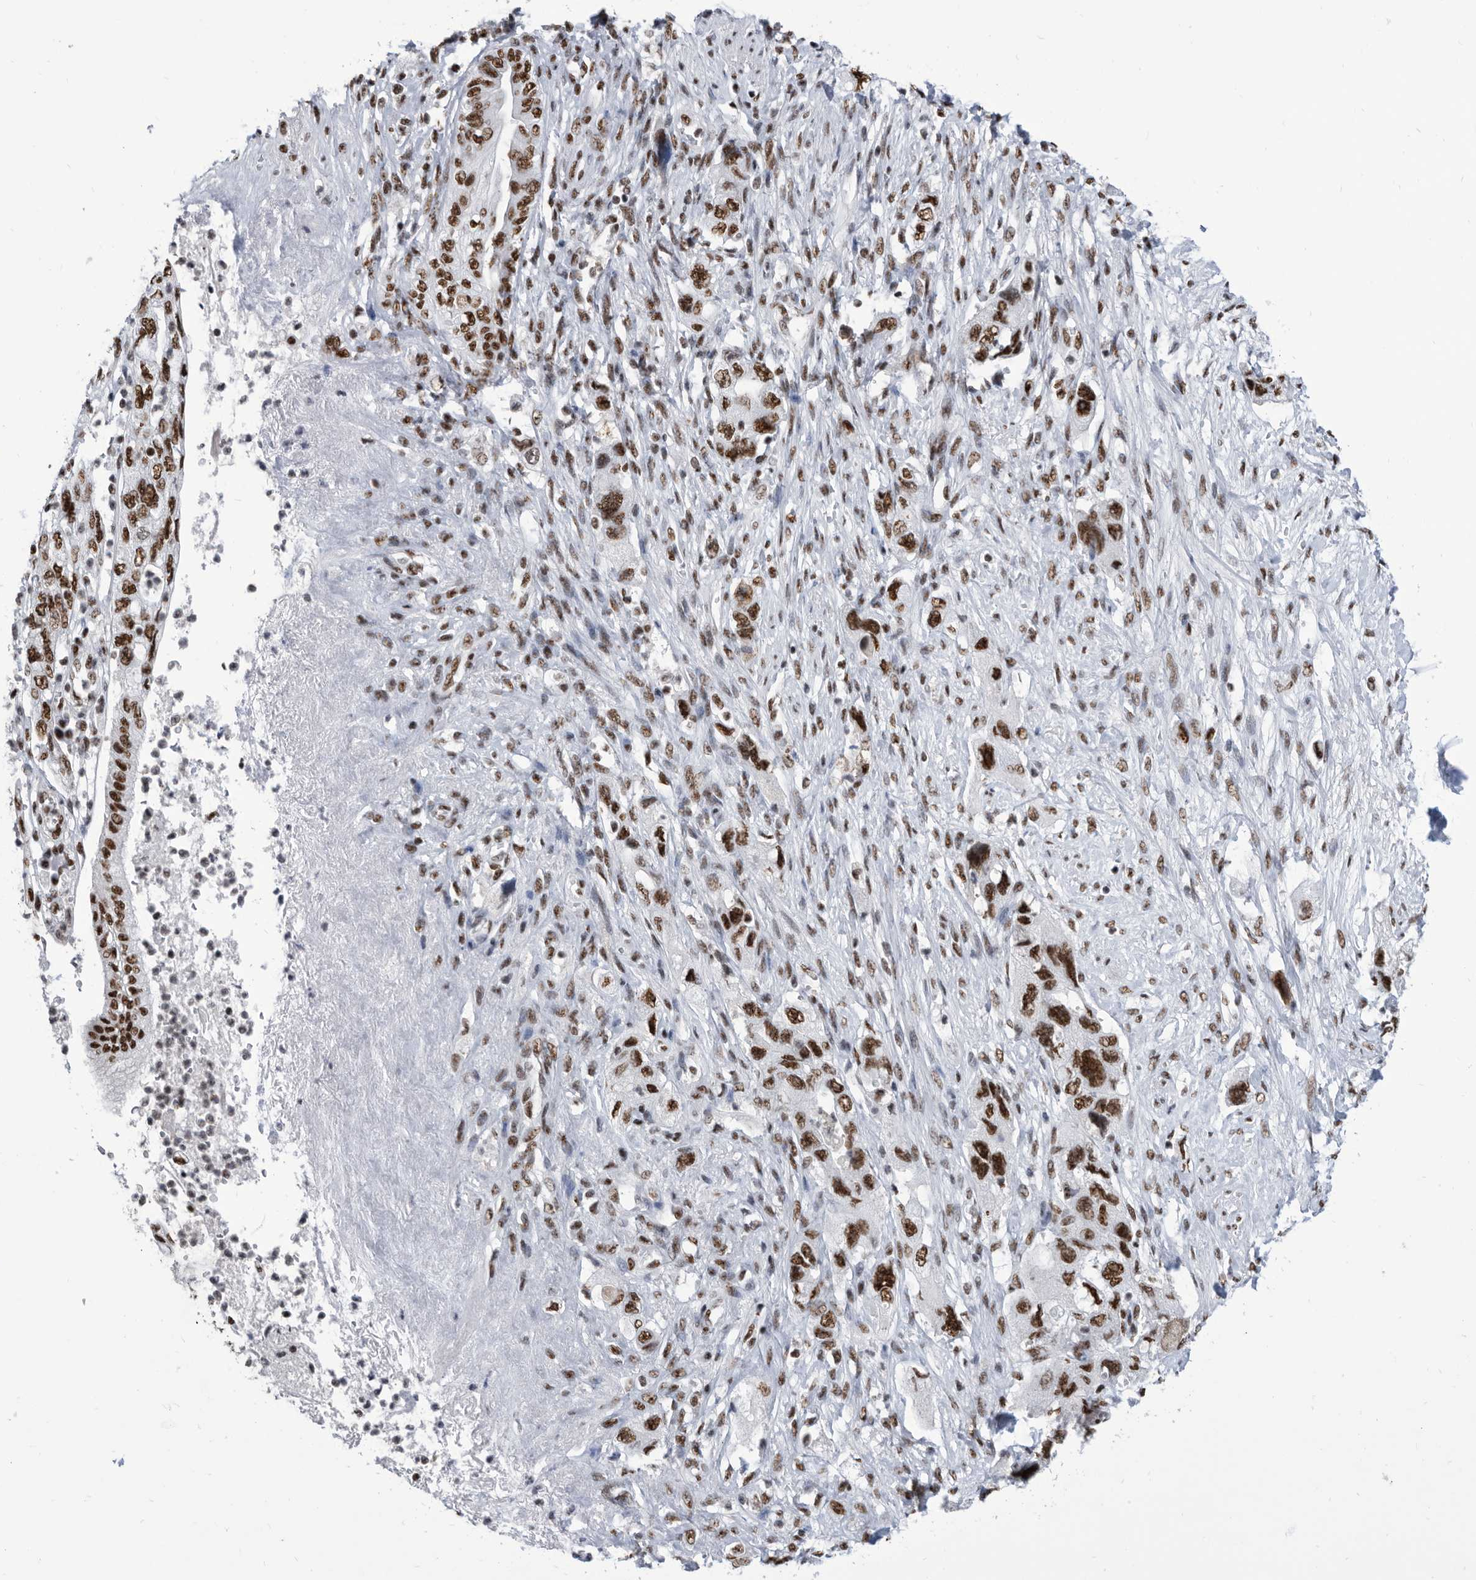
{"staining": {"intensity": "strong", "quantity": ">75%", "location": "nuclear"}, "tissue": "pancreatic cancer", "cell_type": "Tumor cells", "image_type": "cancer", "snomed": [{"axis": "morphology", "description": "Adenocarcinoma, NOS"}, {"axis": "topography", "description": "Pancreas"}], "caption": "This image shows immunohistochemistry staining of human pancreatic cancer, with high strong nuclear staining in approximately >75% of tumor cells.", "gene": "SF3A1", "patient": {"sex": "female", "age": 73}}